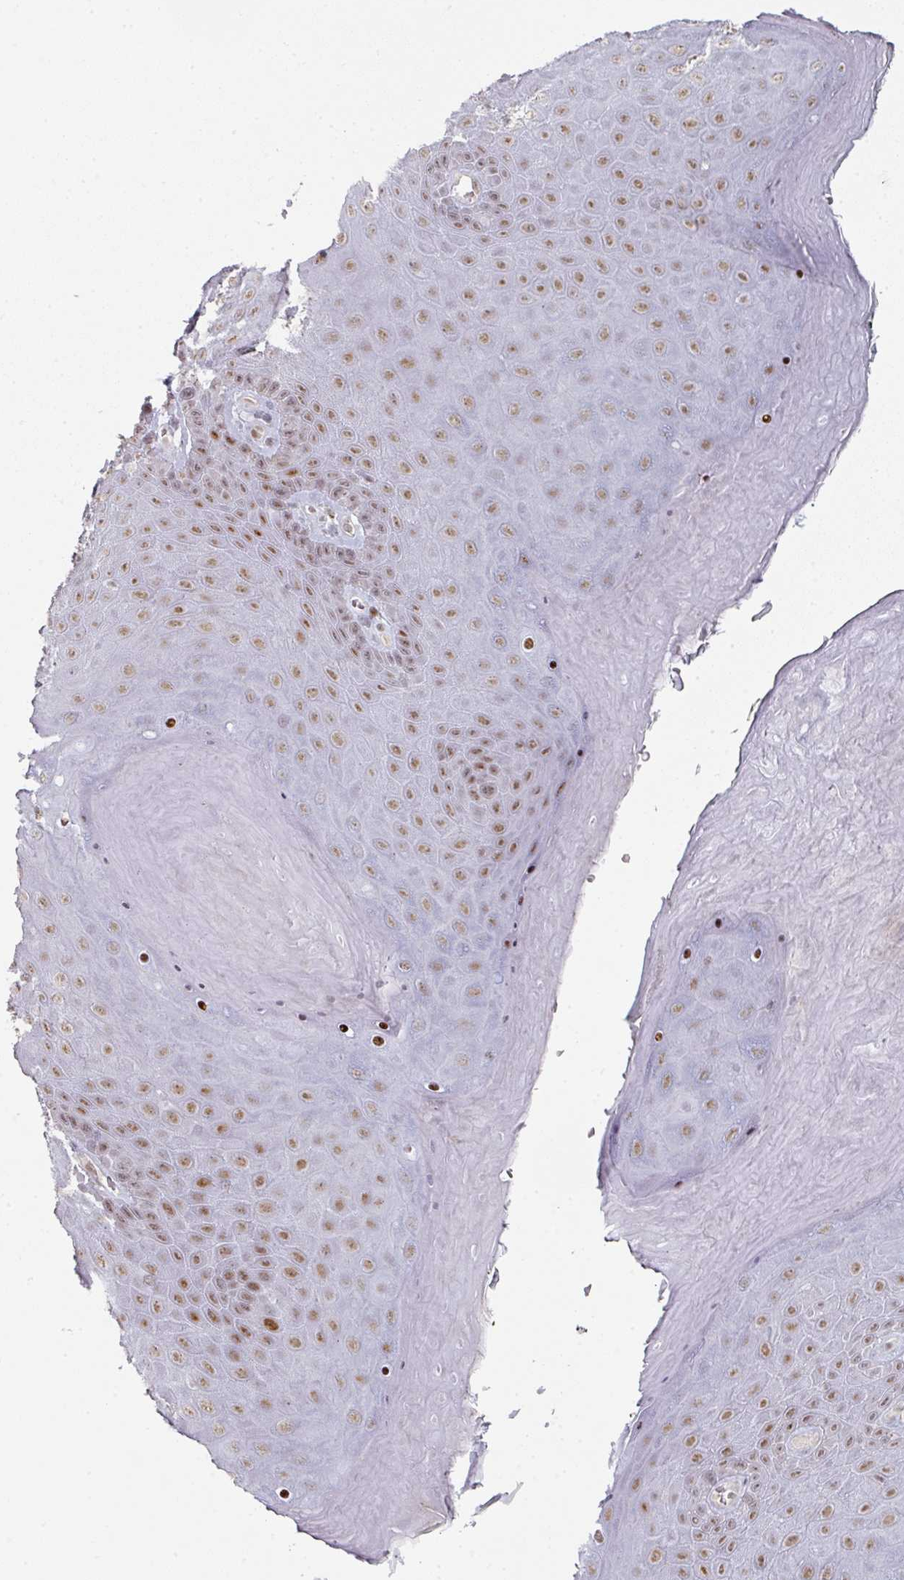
{"staining": {"intensity": "moderate", "quantity": ">75%", "location": "nuclear"}, "tissue": "skin", "cell_type": "Epidermal cells", "image_type": "normal", "snomed": [{"axis": "morphology", "description": "Normal tissue, NOS"}, {"axis": "topography", "description": "Anal"}, {"axis": "topography", "description": "Peripheral nerve tissue"}], "caption": "Immunohistochemistry (IHC) of benign skin demonstrates medium levels of moderate nuclear expression in about >75% of epidermal cells. (brown staining indicates protein expression, while blue staining denotes nuclei).", "gene": "SF3B5", "patient": {"sex": "male", "age": 53}}